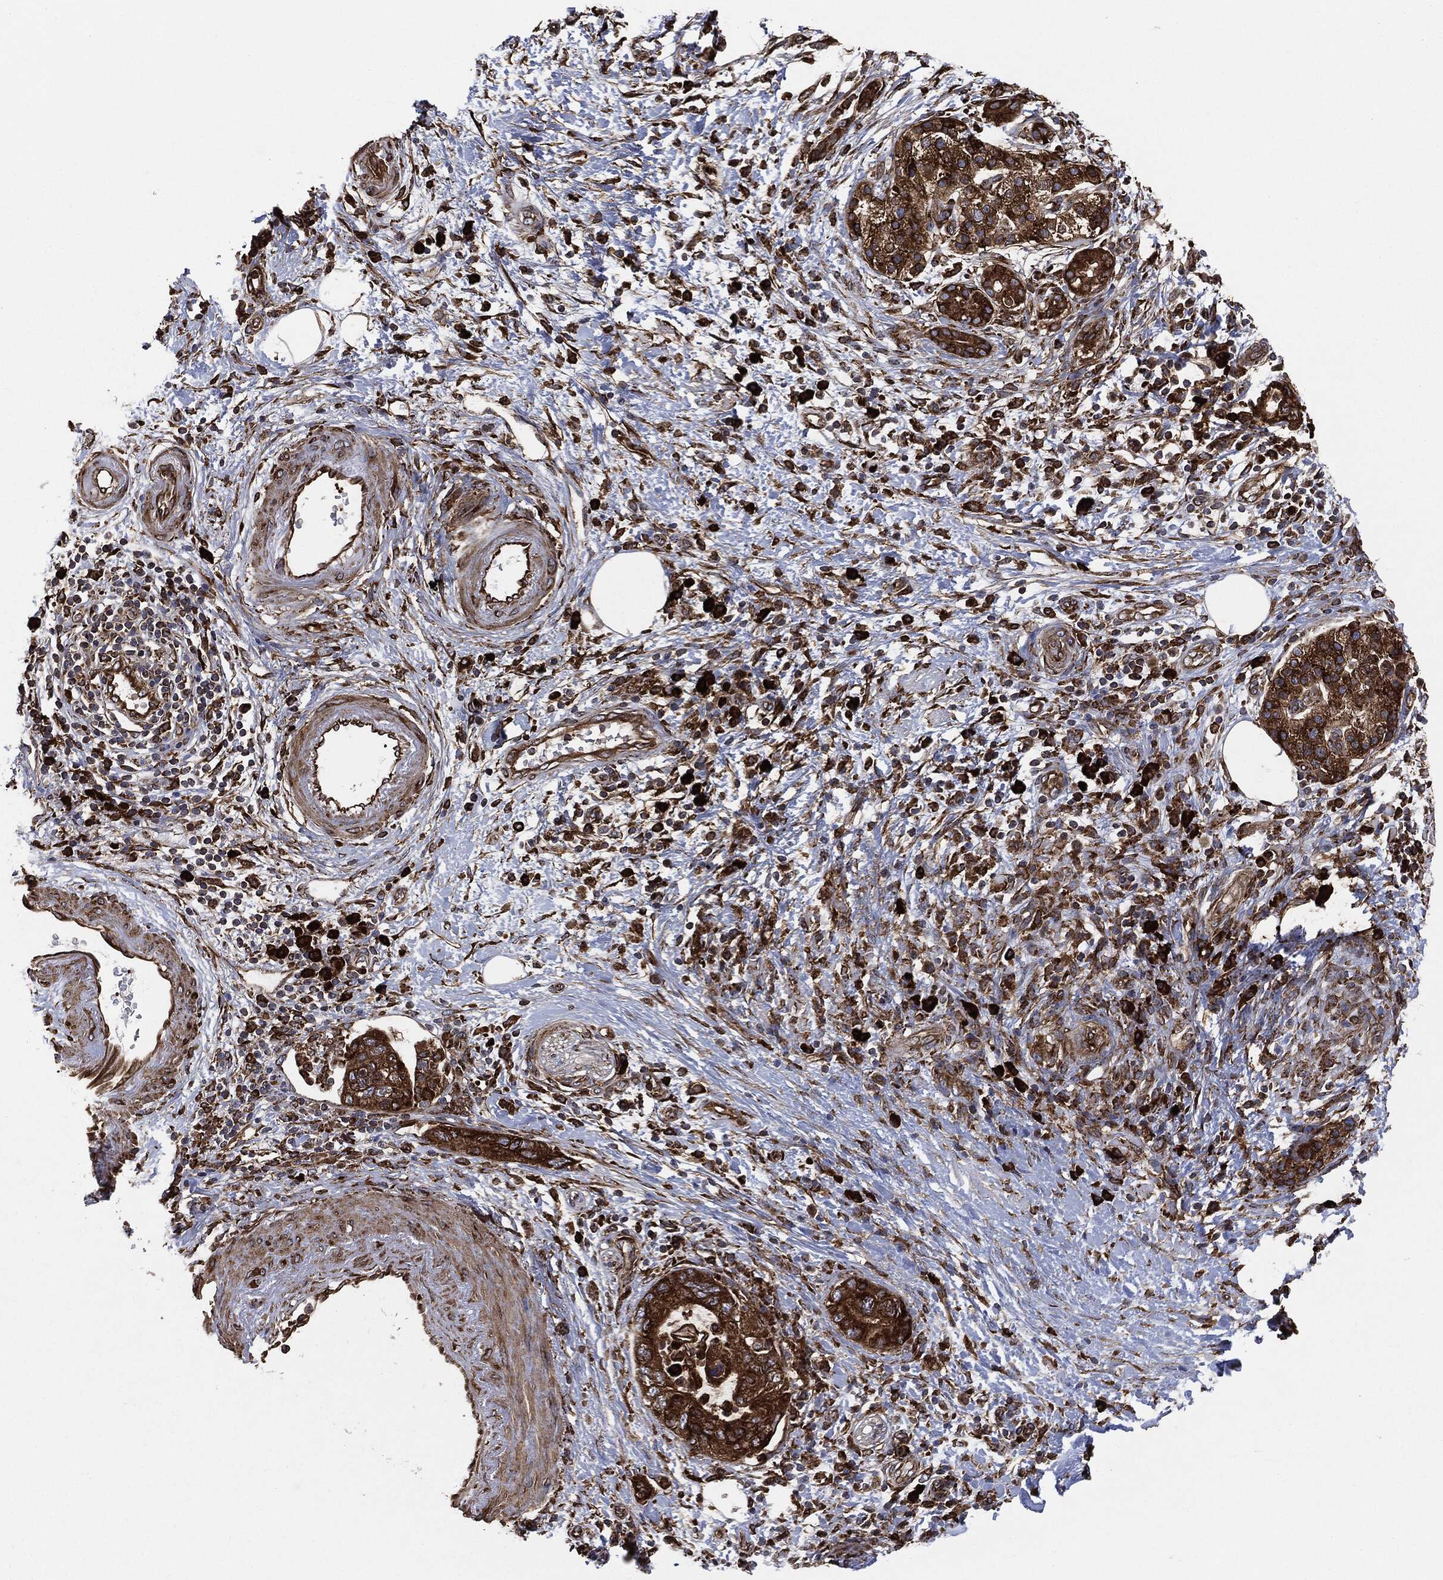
{"staining": {"intensity": "strong", "quantity": ">75%", "location": "cytoplasmic/membranous"}, "tissue": "pancreatic cancer", "cell_type": "Tumor cells", "image_type": "cancer", "snomed": [{"axis": "morphology", "description": "Adenocarcinoma, NOS"}, {"axis": "topography", "description": "Pancreas"}], "caption": "This is an image of immunohistochemistry (IHC) staining of pancreatic cancer (adenocarcinoma), which shows strong staining in the cytoplasmic/membranous of tumor cells.", "gene": "AMFR", "patient": {"sex": "female", "age": 73}}